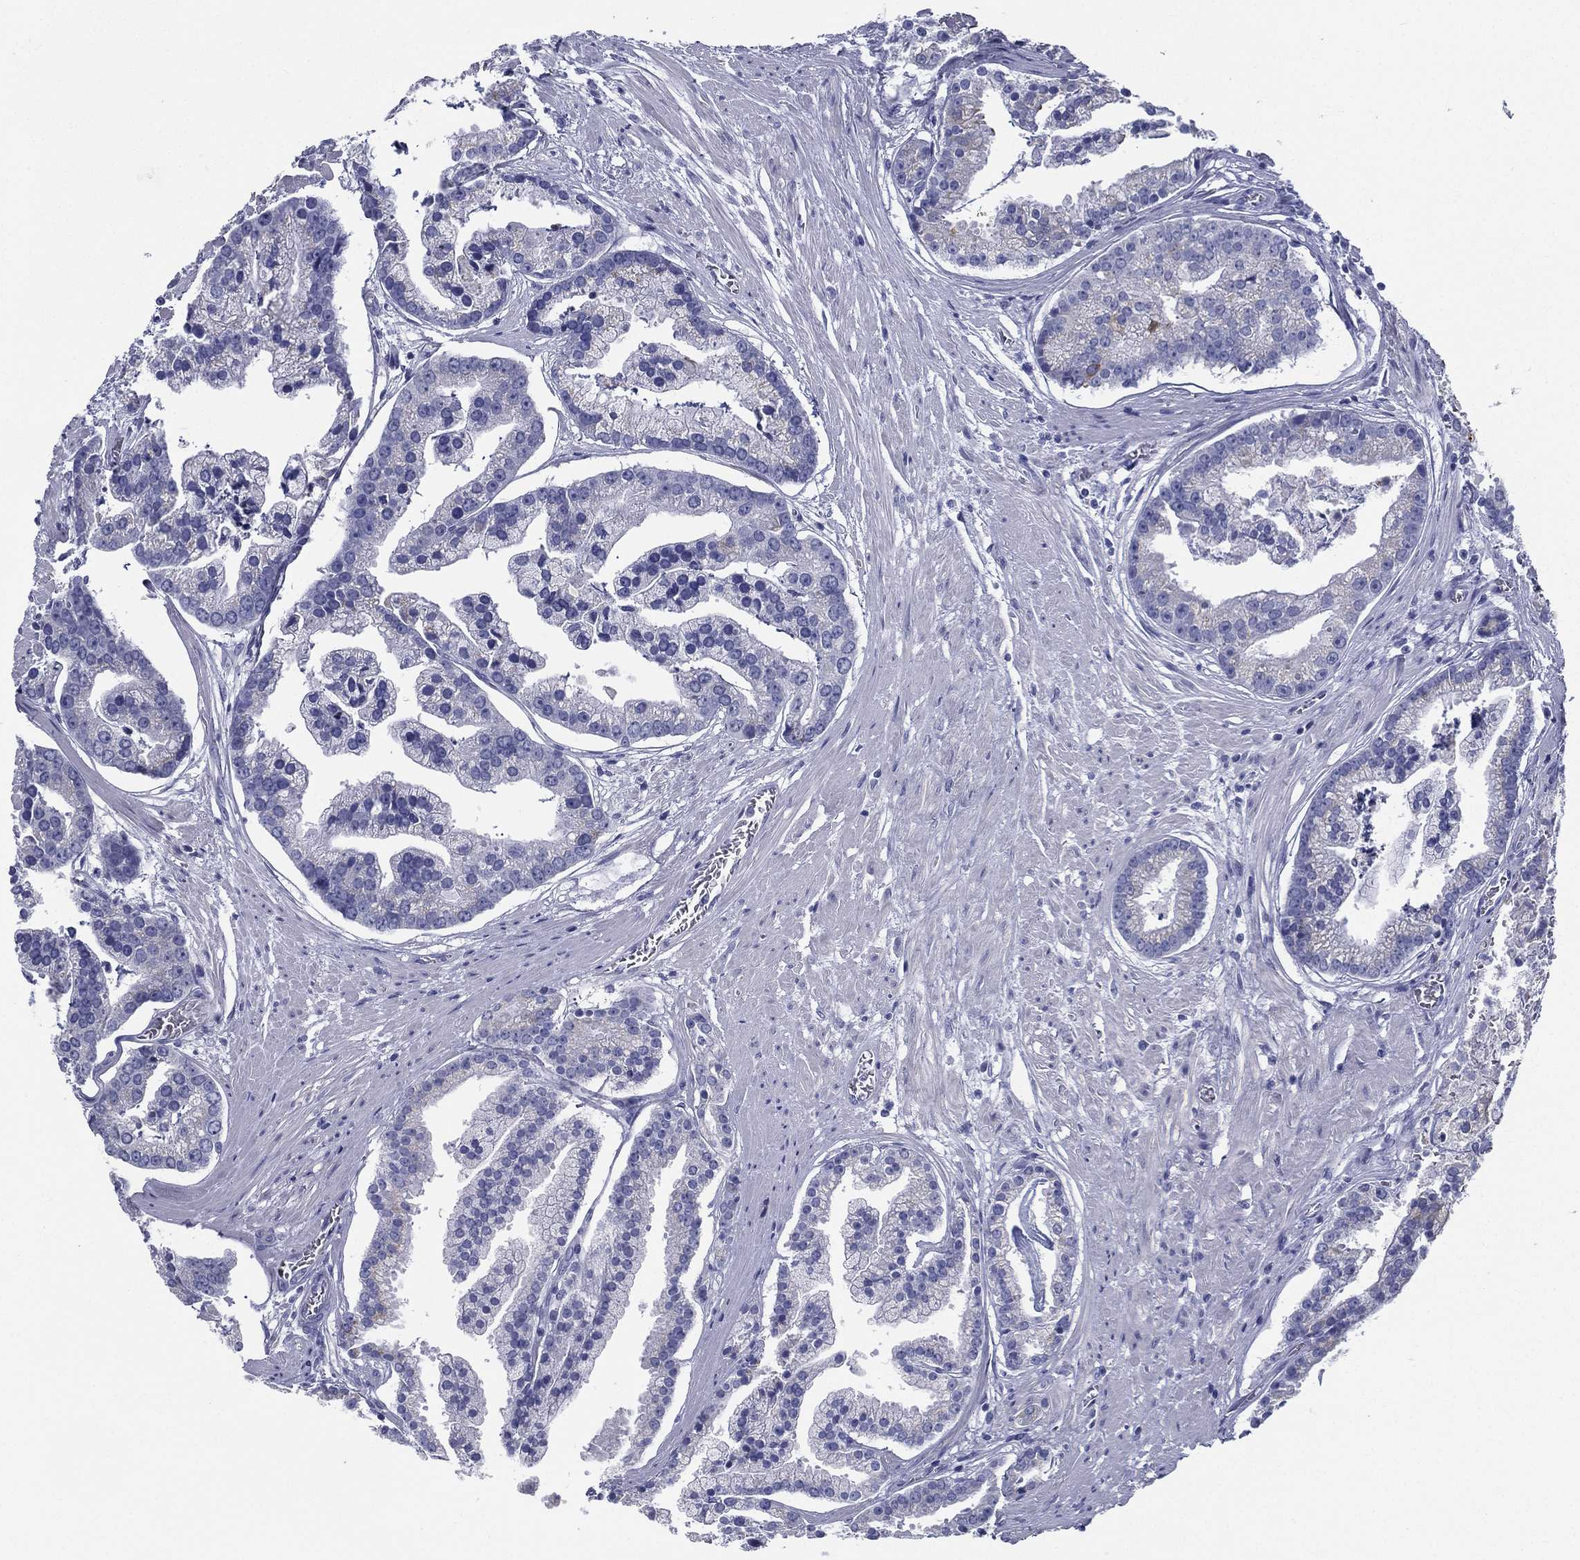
{"staining": {"intensity": "negative", "quantity": "none", "location": "none"}, "tissue": "prostate cancer", "cell_type": "Tumor cells", "image_type": "cancer", "snomed": [{"axis": "morphology", "description": "Adenocarcinoma, NOS"}, {"axis": "topography", "description": "Prostate and seminal vesicle, NOS"}, {"axis": "topography", "description": "Prostate"}], "caption": "Prostate cancer (adenocarcinoma) was stained to show a protein in brown. There is no significant expression in tumor cells.", "gene": "RSPH4A", "patient": {"sex": "male", "age": 44}}